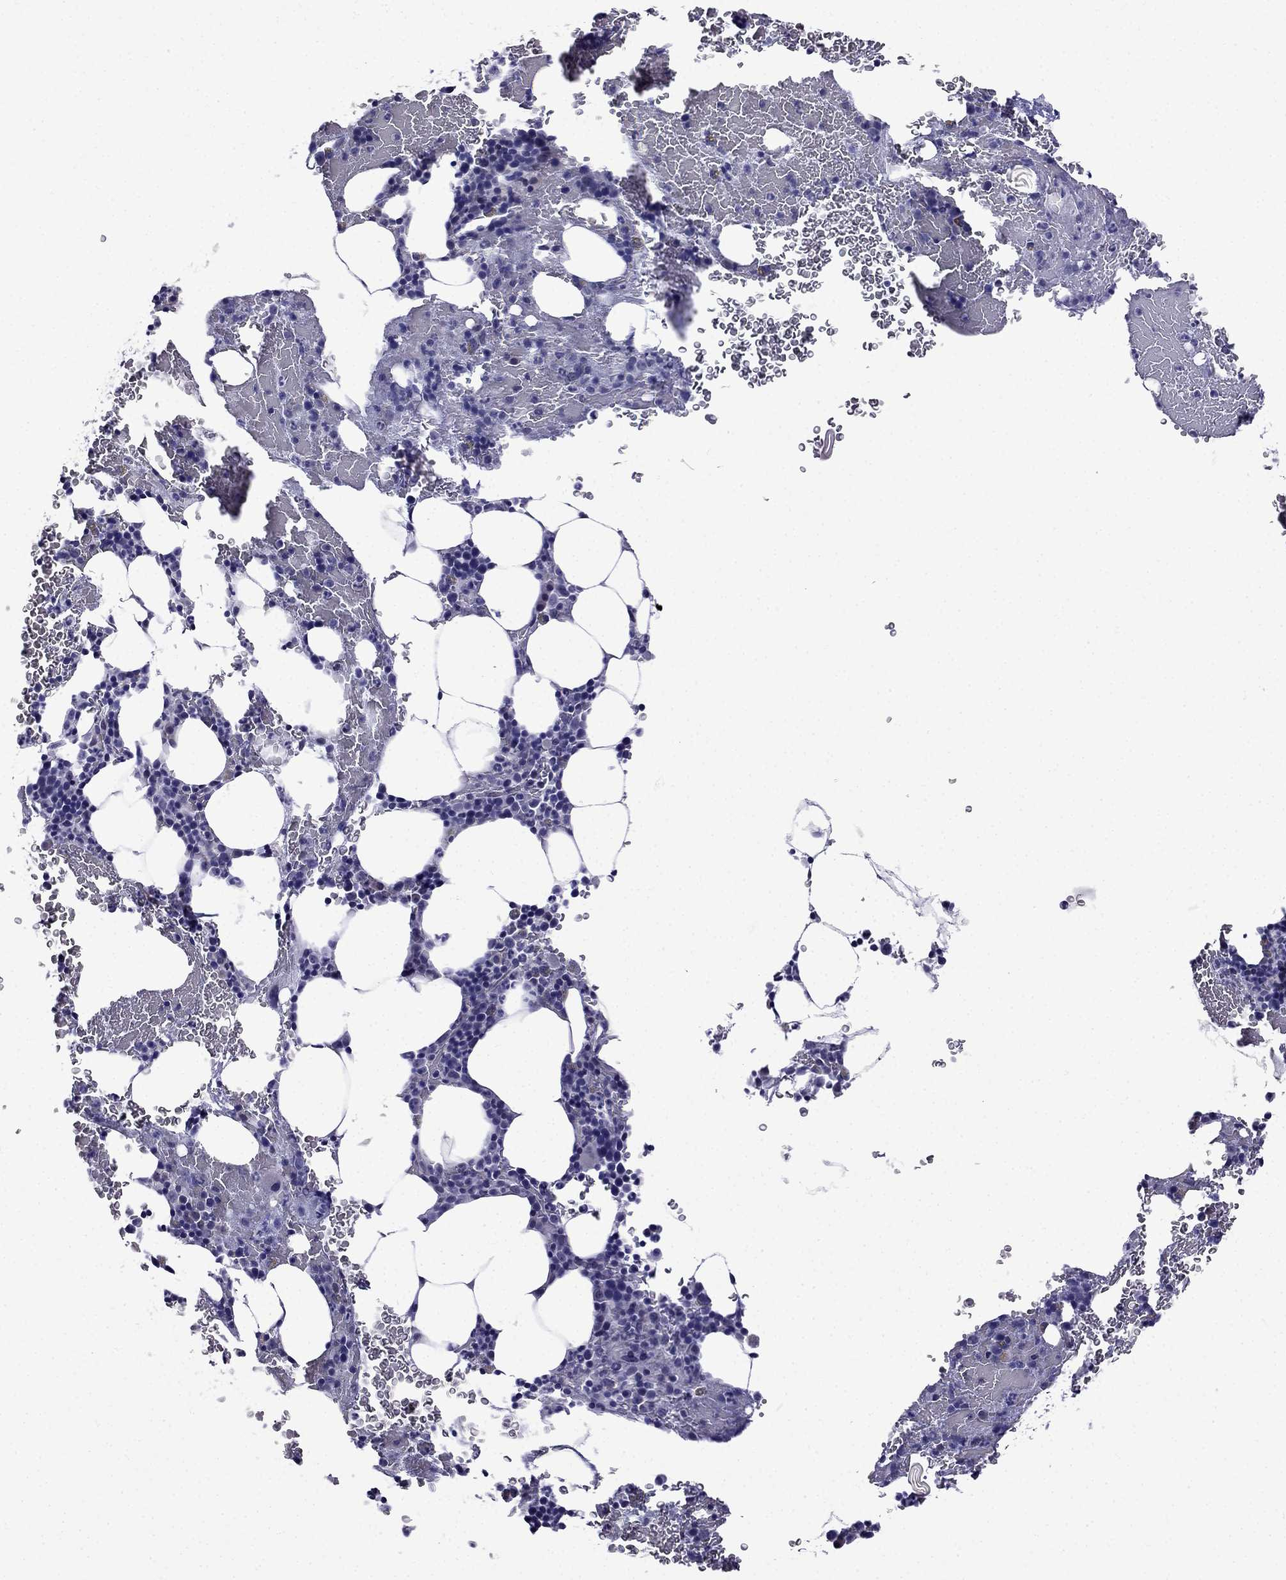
{"staining": {"intensity": "negative", "quantity": "none", "location": "none"}, "tissue": "bone marrow", "cell_type": "Hematopoietic cells", "image_type": "normal", "snomed": [{"axis": "morphology", "description": "Normal tissue, NOS"}, {"axis": "topography", "description": "Bone marrow"}], "caption": "Bone marrow stained for a protein using immunohistochemistry (IHC) shows no staining hematopoietic cells.", "gene": "POM121L12", "patient": {"sex": "male", "age": 64}}